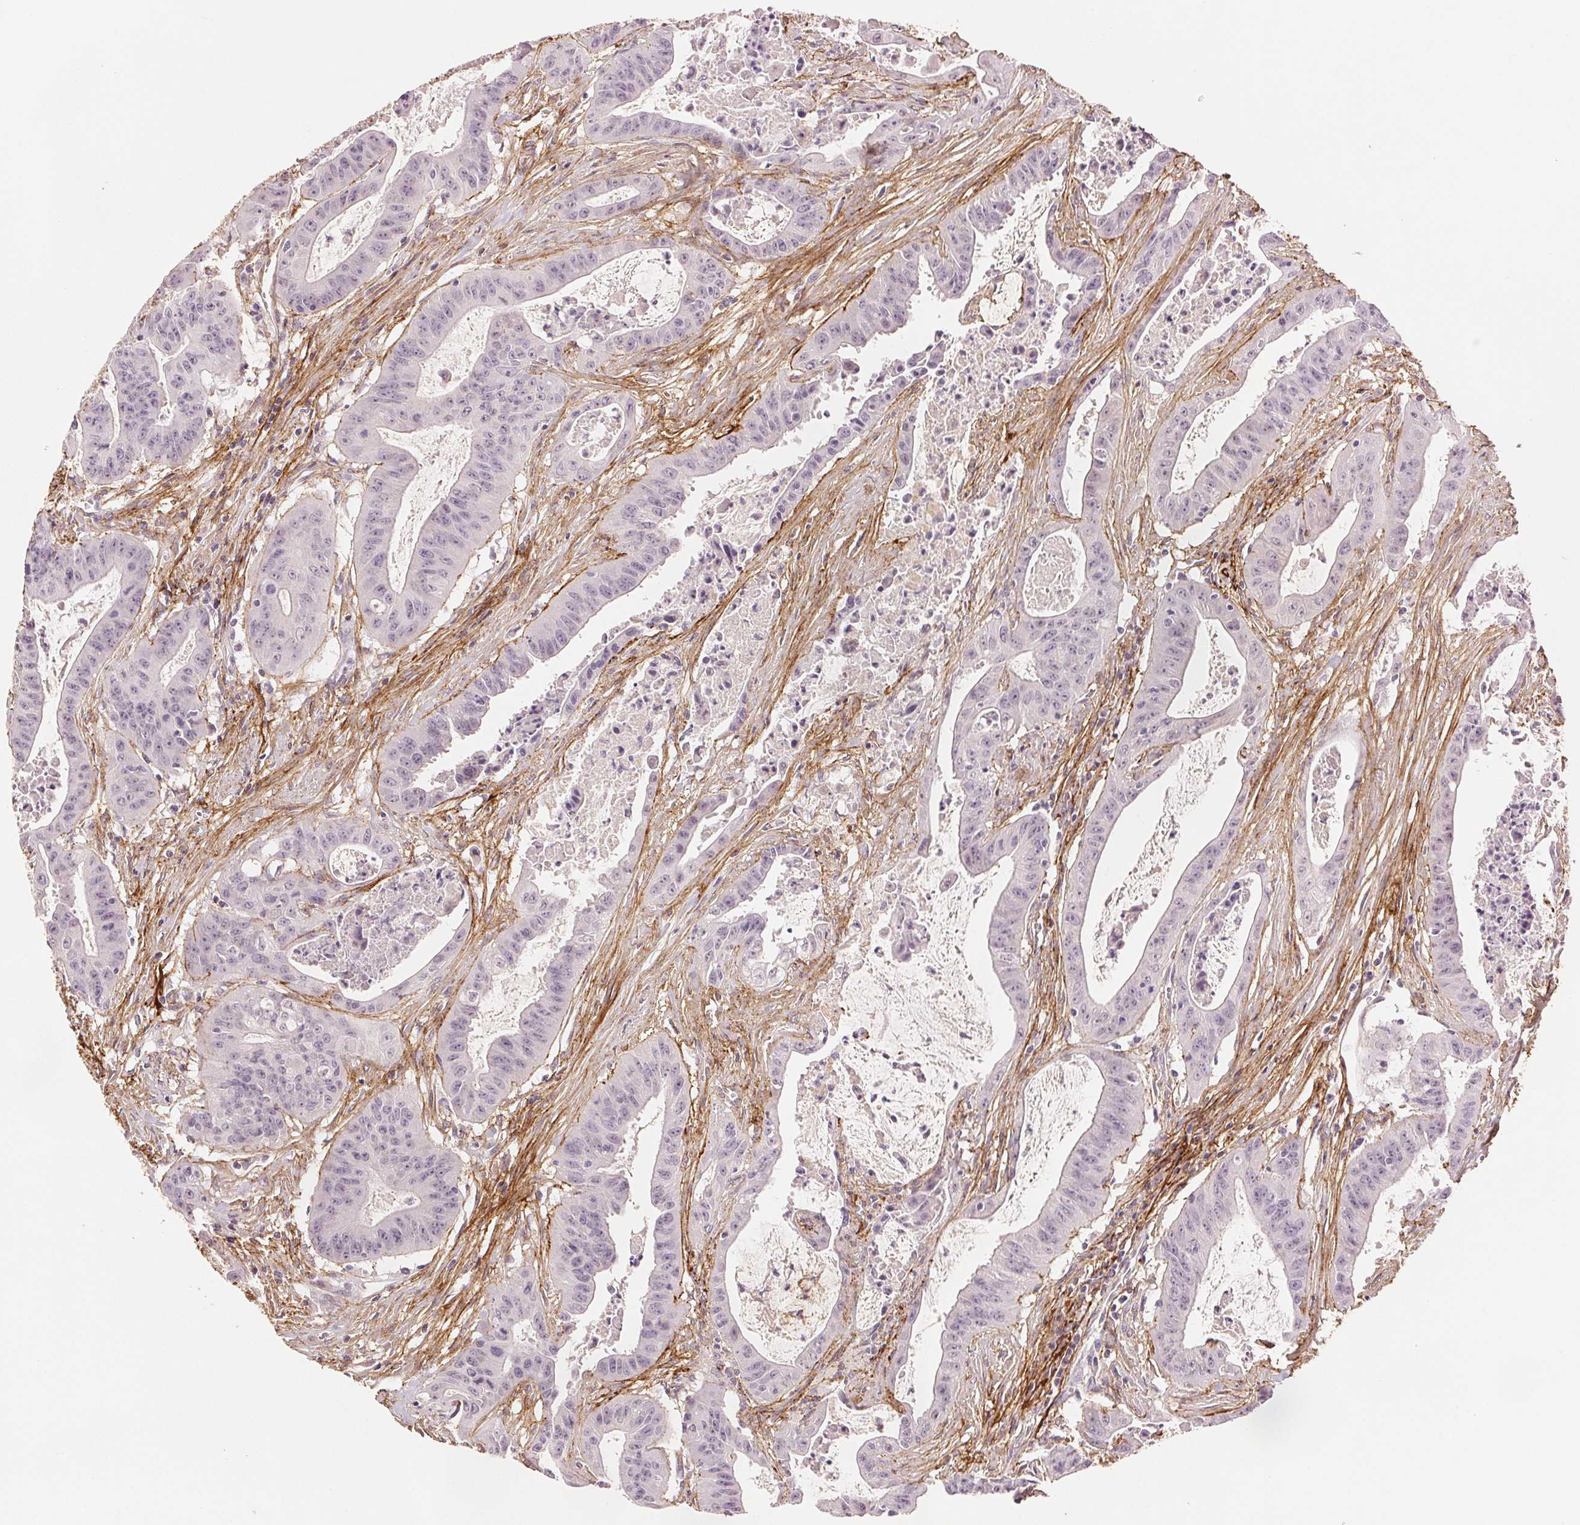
{"staining": {"intensity": "negative", "quantity": "none", "location": "none"}, "tissue": "colorectal cancer", "cell_type": "Tumor cells", "image_type": "cancer", "snomed": [{"axis": "morphology", "description": "Adenocarcinoma, NOS"}, {"axis": "topography", "description": "Colon"}], "caption": "A micrograph of human colorectal cancer (adenocarcinoma) is negative for staining in tumor cells.", "gene": "FBN1", "patient": {"sex": "male", "age": 33}}